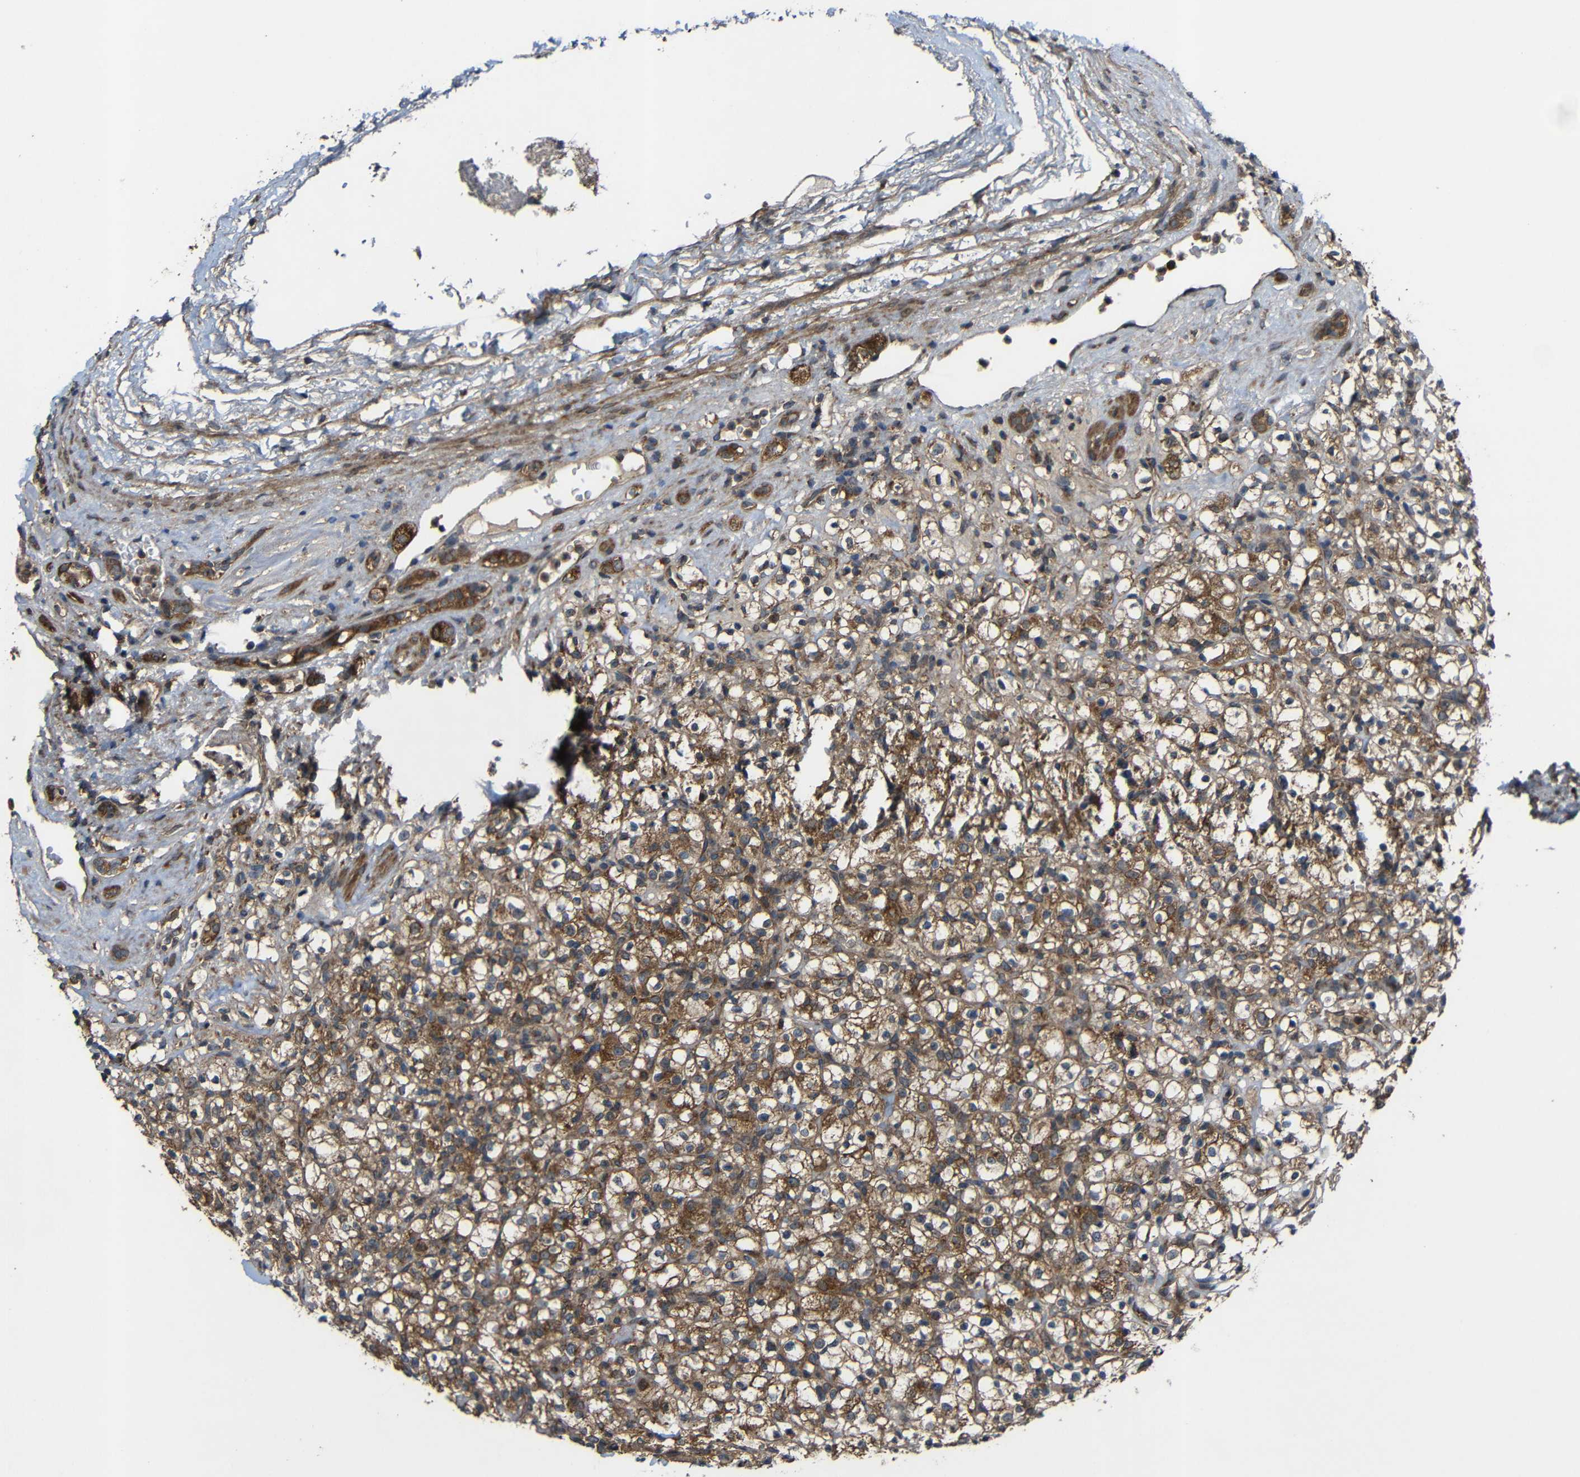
{"staining": {"intensity": "moderate", "quantity": ">75%", "location": "cytoplasmic/membranous"}, "tissue": "renal cancer", "cell_type": "Tumor cells", "image_type": "cancer", "snomed": [{"axis": "morphology", "description": "Normal tissue, NOS"}, {"axis": "morphology", "description": "Adenocarcinoma, NOS"}, {"axis": "topography", "description": "Kidney"}], "caption": "Renal cancer (adenocarcinoma) tissue displays moderate cytoplasmic/membranous expression in about >75% of tumor cells", "gene": "C1GALT1", "patient": {"sex": "female", "age": 72}}